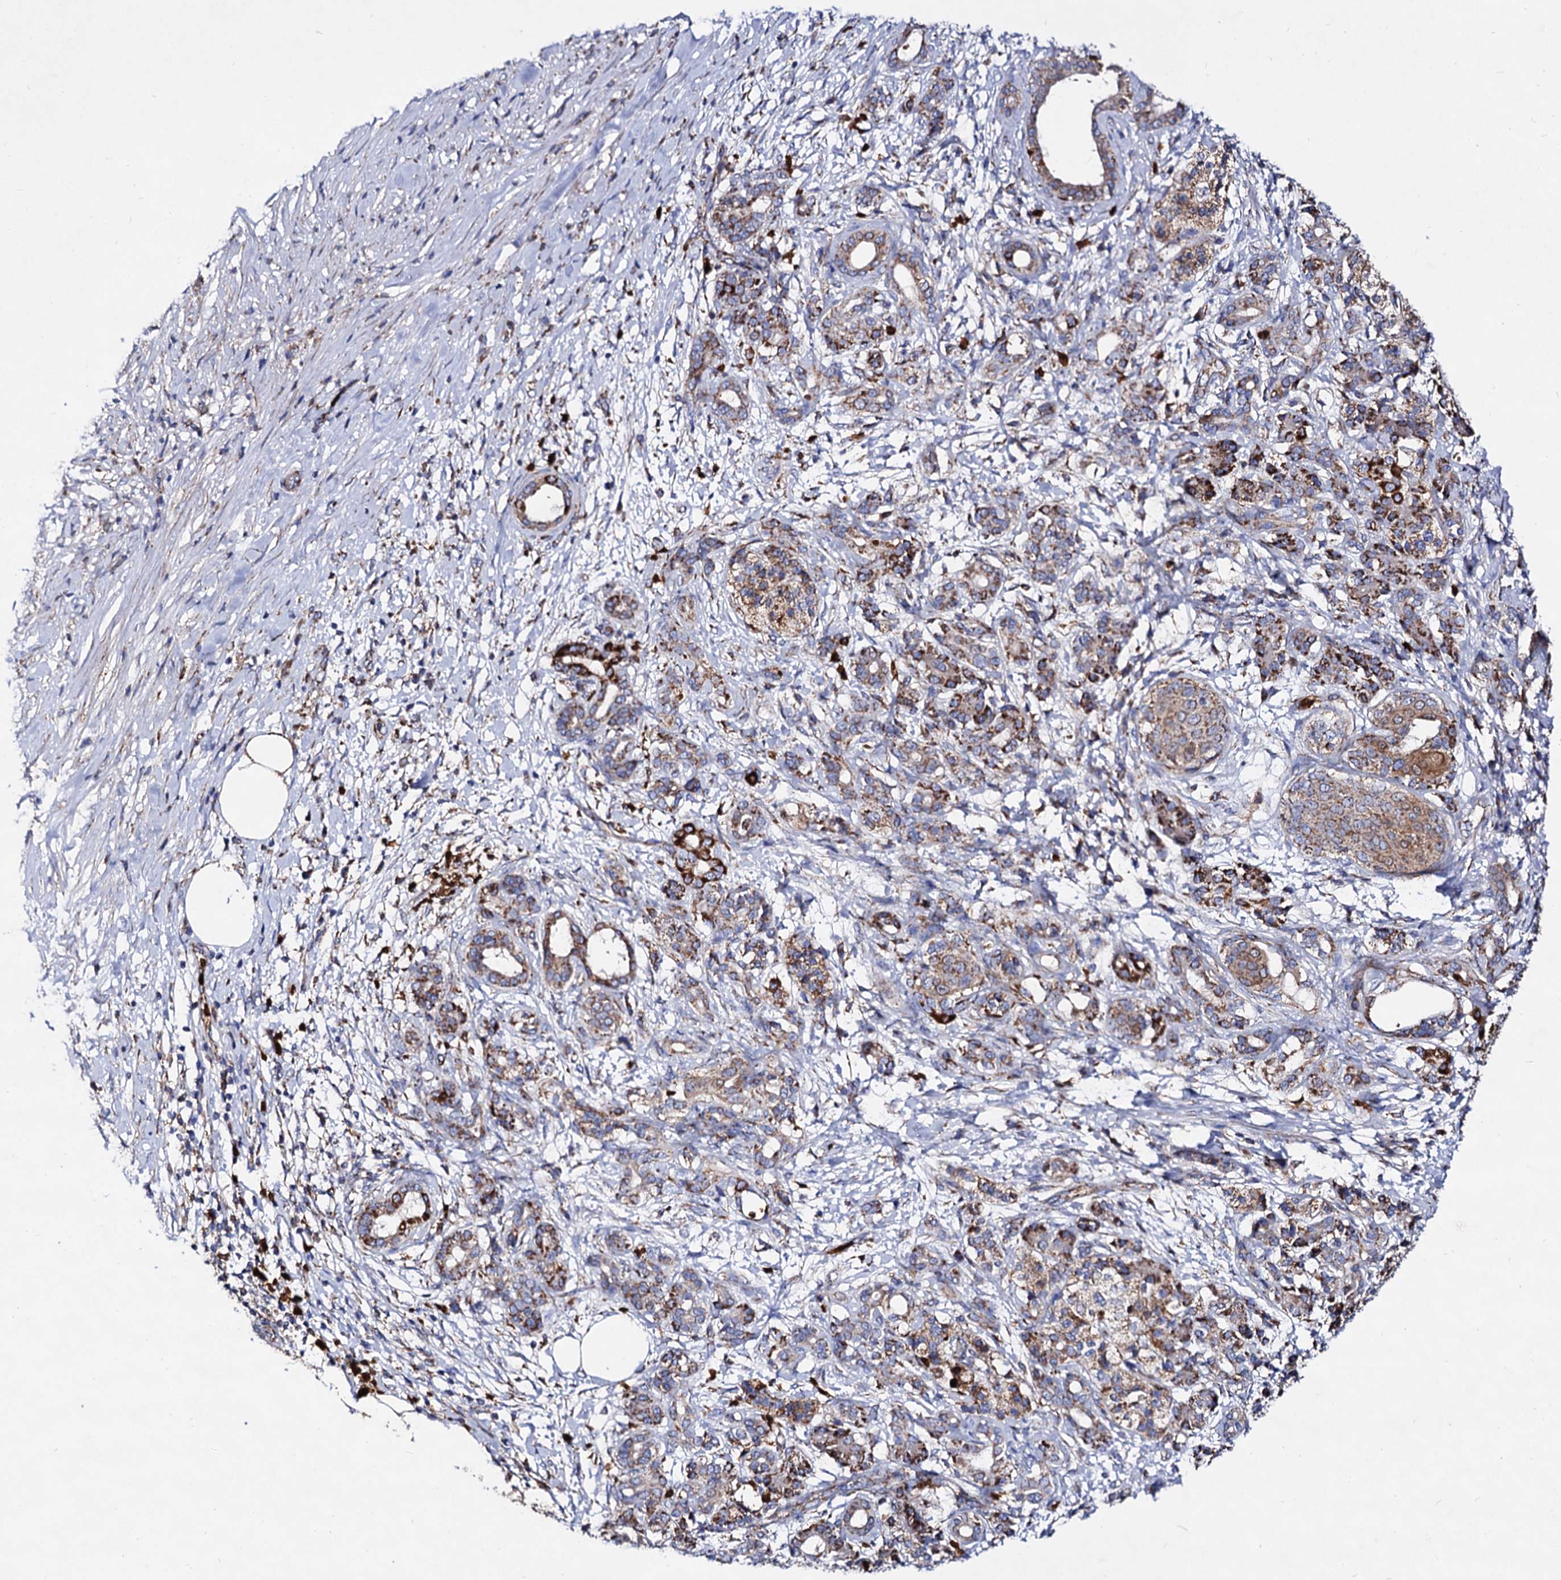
{"staining": {"intensity": "moderate", "quantity": ">75%", "location": "cytoplasmic/membranous"}, "tissue": "pancreatic cancer", "cell_type": "Tumor cells", "image_type": "cancer", "snomed": [{"axis": "morphology", "description": "Adenocarcinoma, NOS"}, {"axis": "topography", "description": "Pancreas"}], "caption": "Protein analysis of pancreatic adenocarcinoma tissue displays moderate cytoplasmic/membranous positivity in about >75% of tumor cells.", "gene": "ACAD9", "patient": {"sex": "female", "age": 55}}